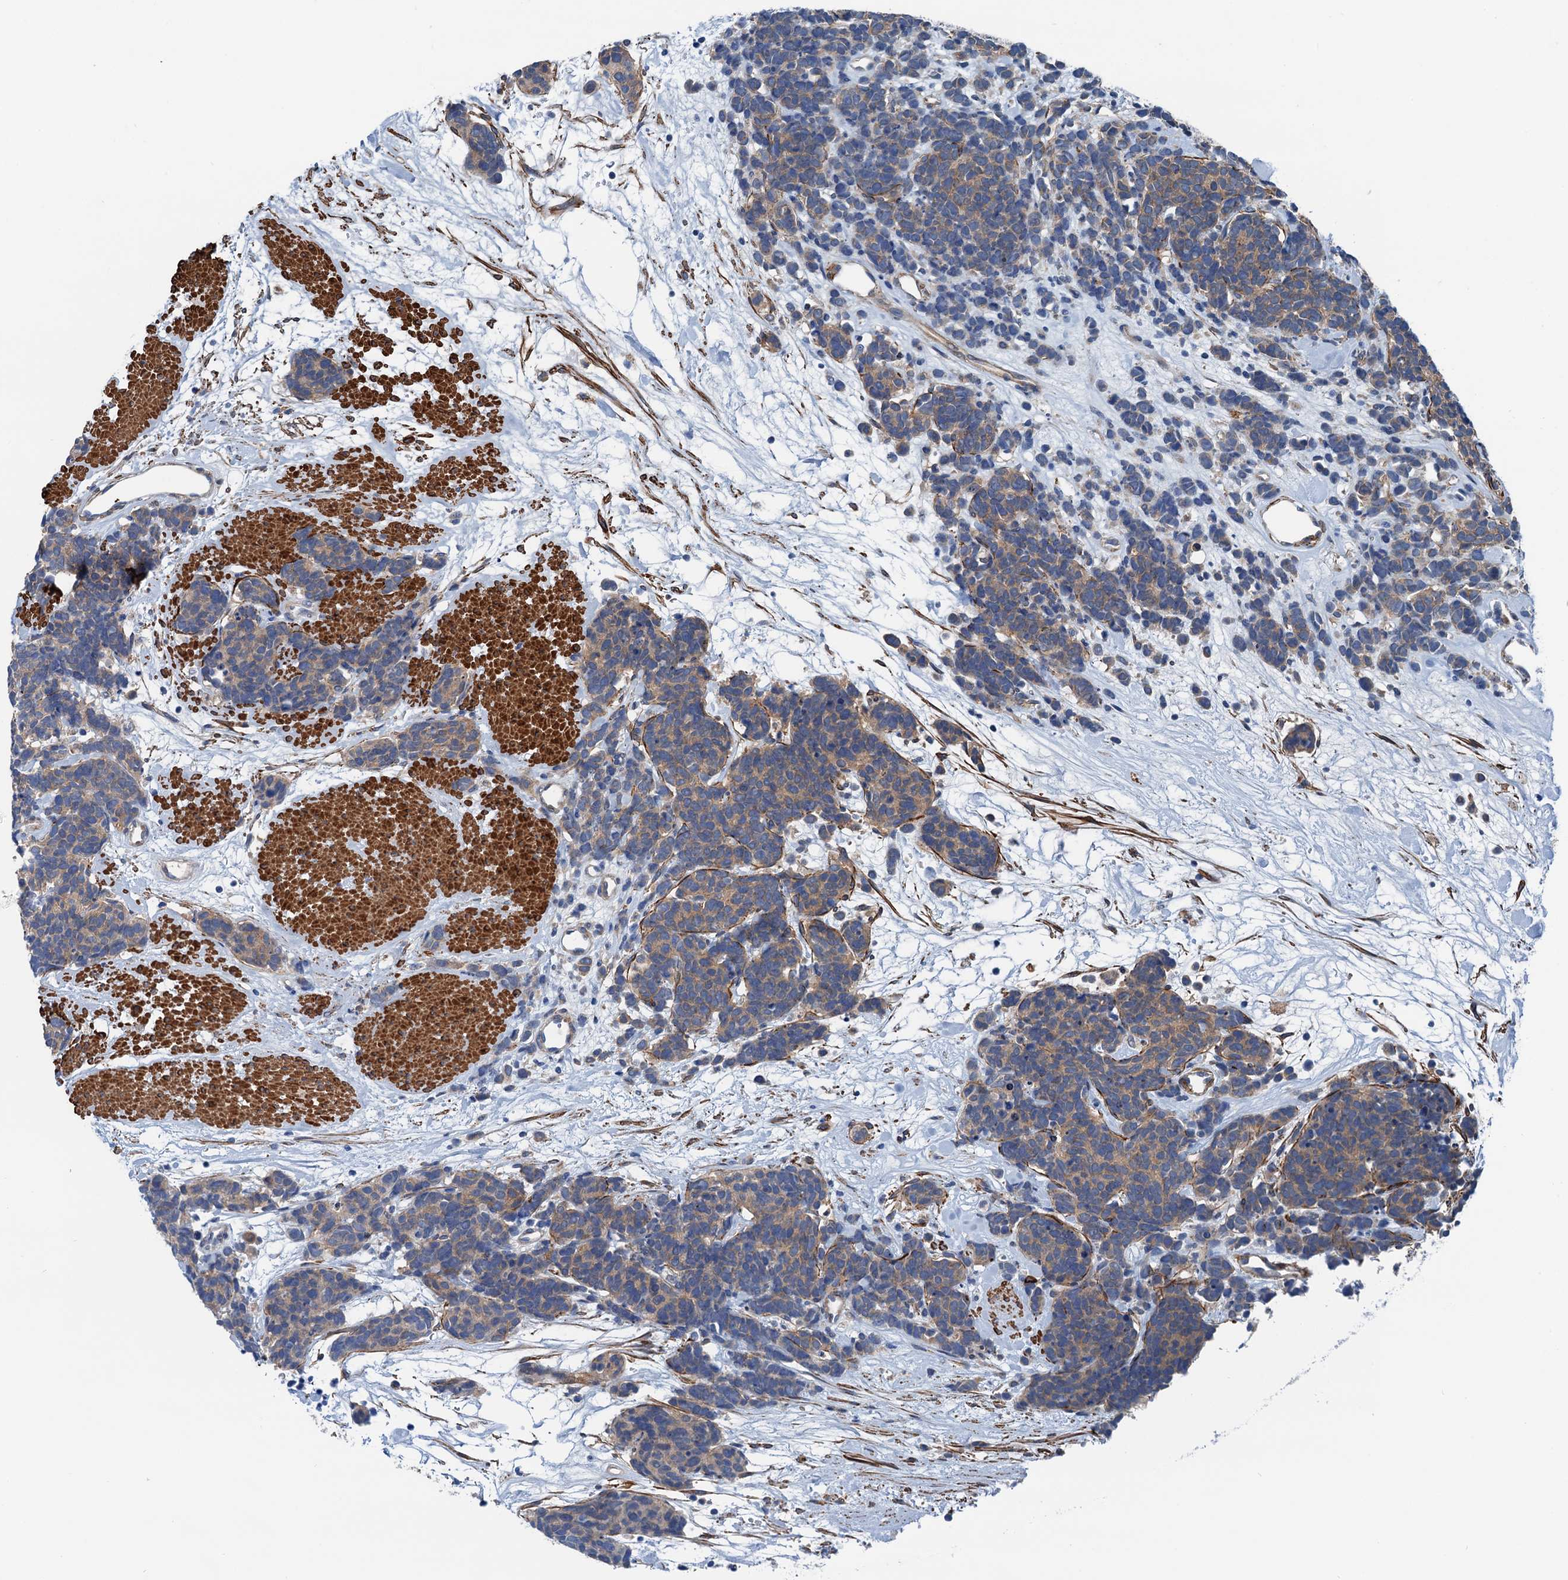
{"staining": {"intensity": "moderate", "quantity": "25%-75%", "location": "cytoplasmic/membranous"}, "tissue": "carcinoid", "cell_type": "Tumor cells", "image_type": "cancer", "snomed": [{"axis": "morphology", "description": "Carcinoma, NOS"}, {"axis": "morphology", "description": "Carcinoid, malignant, NOS"}, {"axis": "topography", "description": "Urinary bladder"}], "caption": "Carcinoma stained for a protein exhibits moderate cytoplasmic/membranous positivity in tumor cells.", "gene": "CSTPP1", "patient": {"sex": "male", "age": 57}}